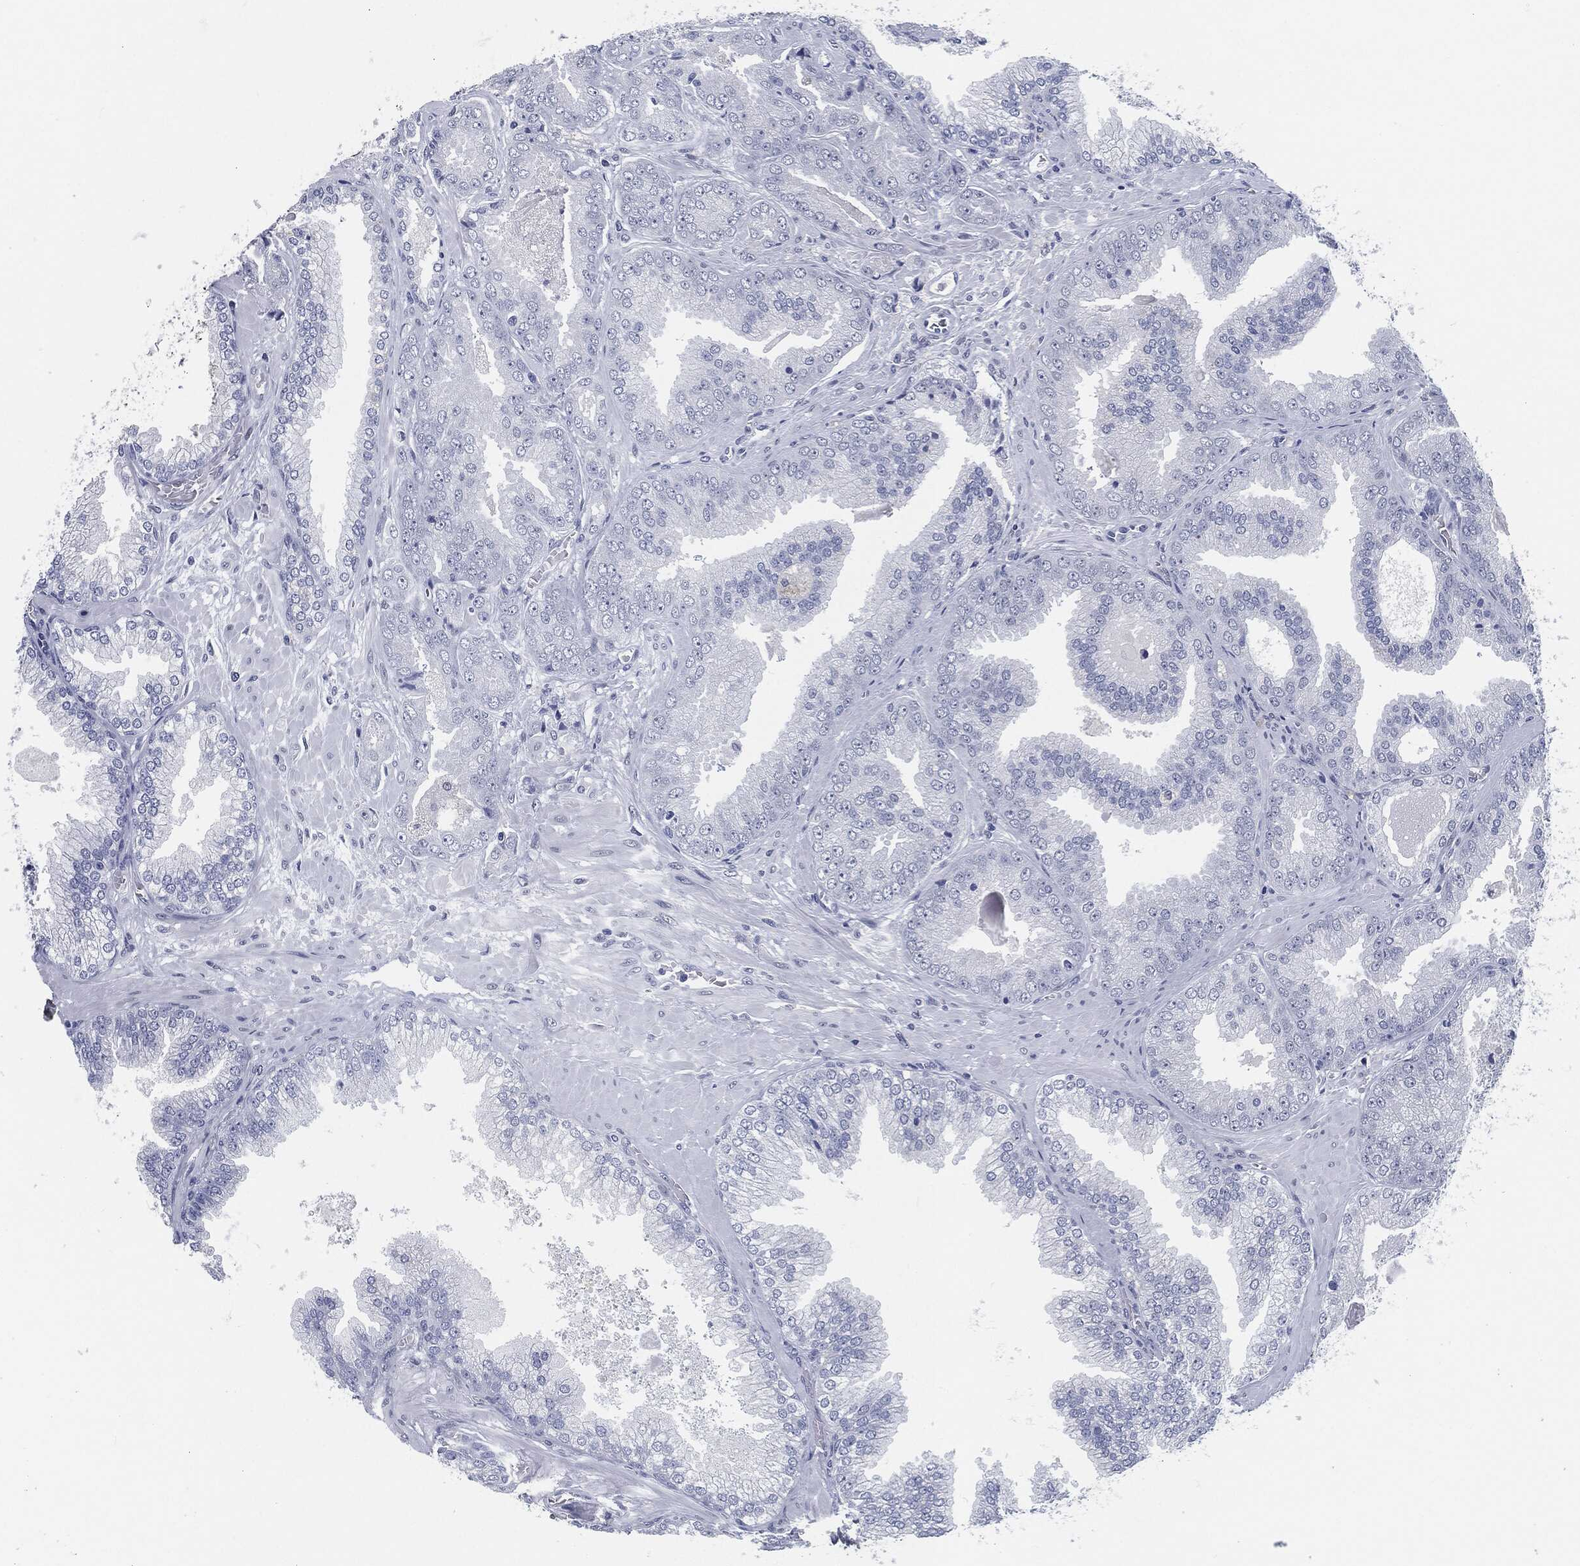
{"staining": {"intensity": "negative", "quantity": "none", "location": "none"}, "tissue": "prostate cancer", "cell_type": "Tumor cells", "image_type": "cancer", "snomed": [{"axis": "morphology", "description": "Adenocarcinoma, Low grade"}, {"axis": "topography", "description": "Prostate"}], "caption": "Immunohistochemistry (IHC) of human prostate cancer (low-grade adenocarcinoma) displays no expression in tumor cells. The staining was performed using DAB to visualize the protein expression in brown, while the nuclei were stained in blue with hematoxylin (Magnification: 20x).", "gene": "PROM1", "patient": {"sex": "male", "age": 72}}